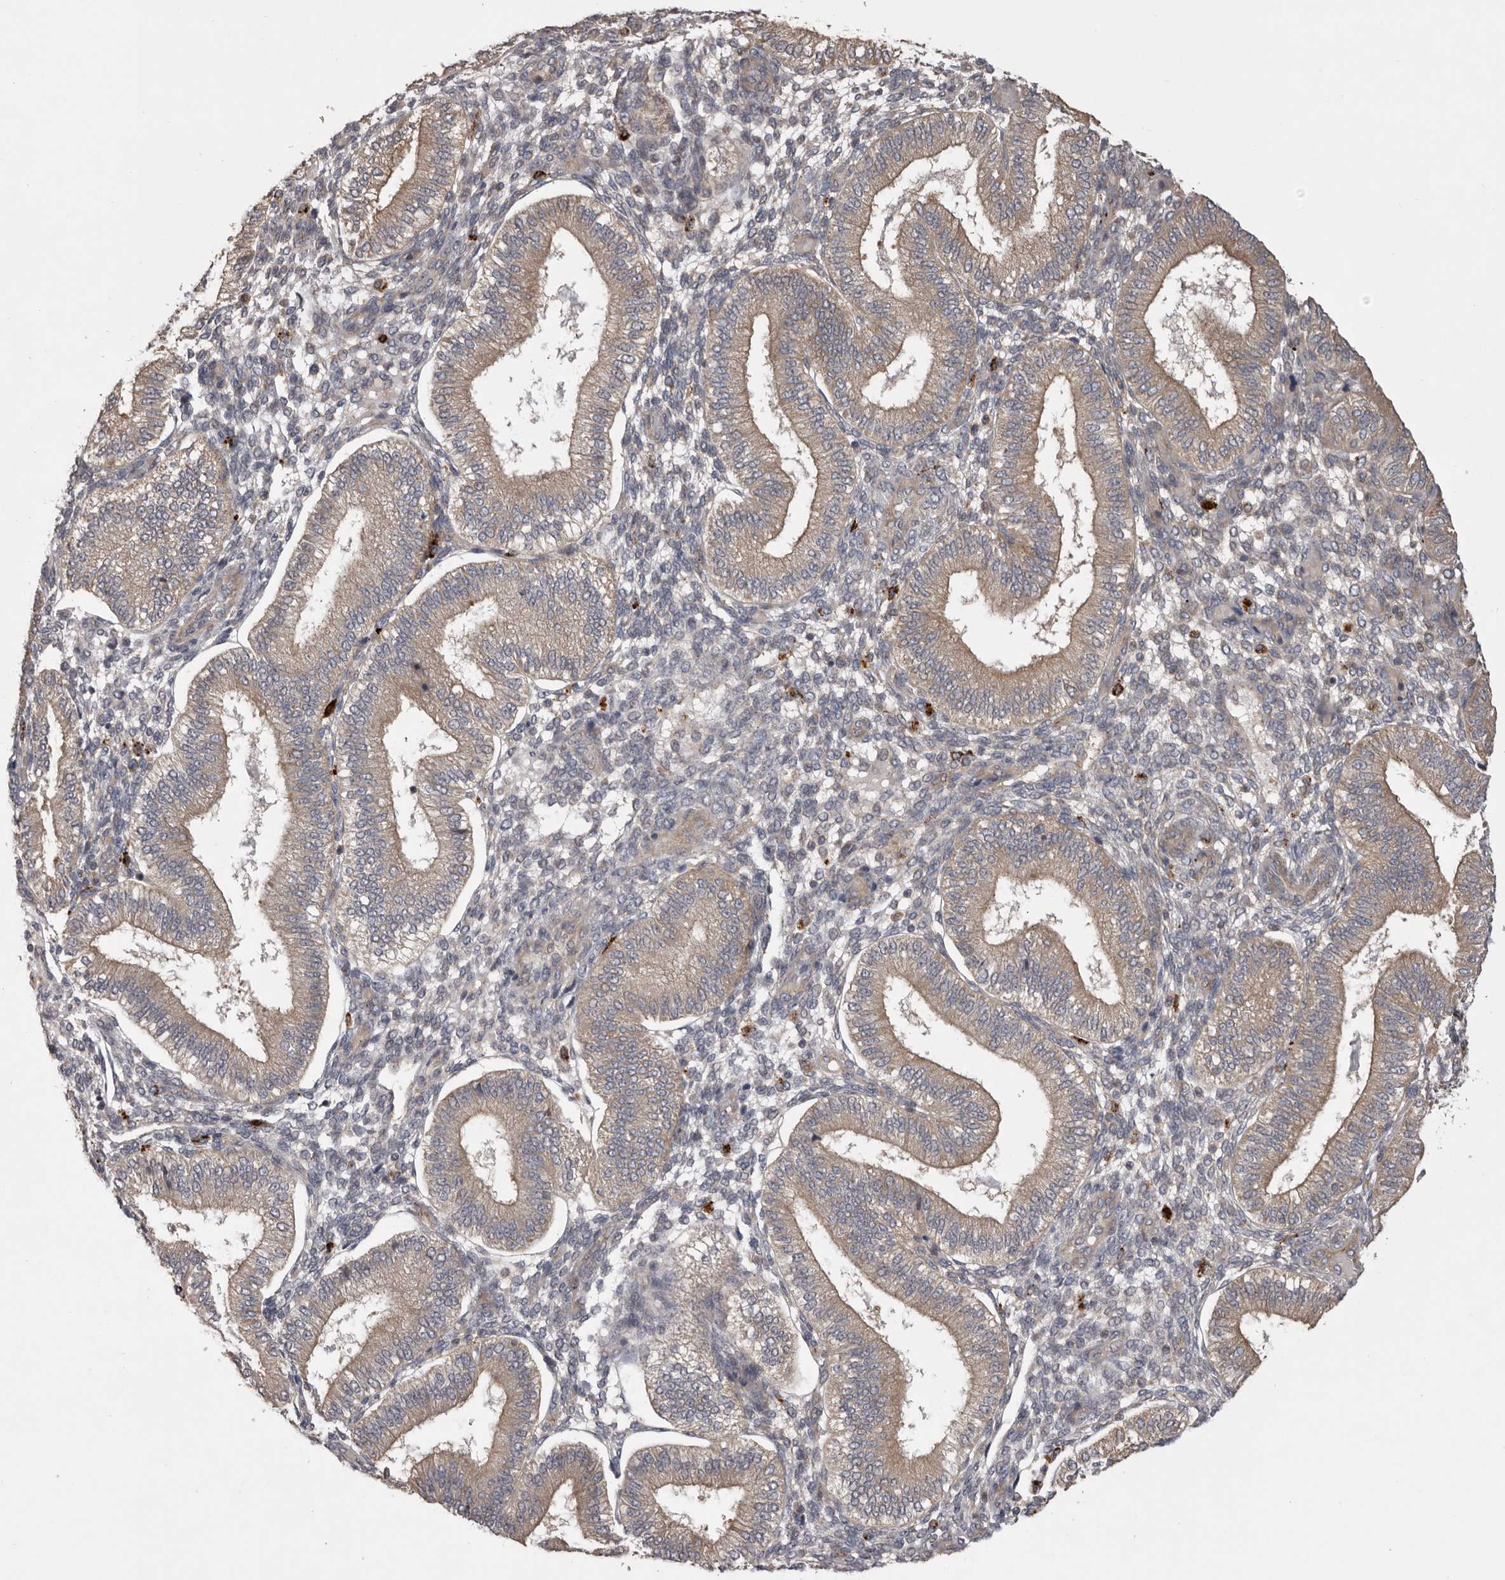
{"staining": {"intensity": "negative", "quantity": "none", "location": "none"}, "tissue": "endometrium", "cell_type": "Cells in endometrial stroma", "image_type": "normal", "snomed": [{"axis": "morphology", "description": "Normal tissue, NOS"}, {"axis": "topography", "description": "Endometrium"}], "caption": "Immunohistochemical staining of normal endometrium exhibits no significant staining in cells in endometrial stroma. (Brightfield microscopy of DAB (3,3'-diaminobenzidine) immunohistochemistry (IHC) at high magnification).", "gene": "WDR47", "patient": {"sex": "female", "age": 39}}